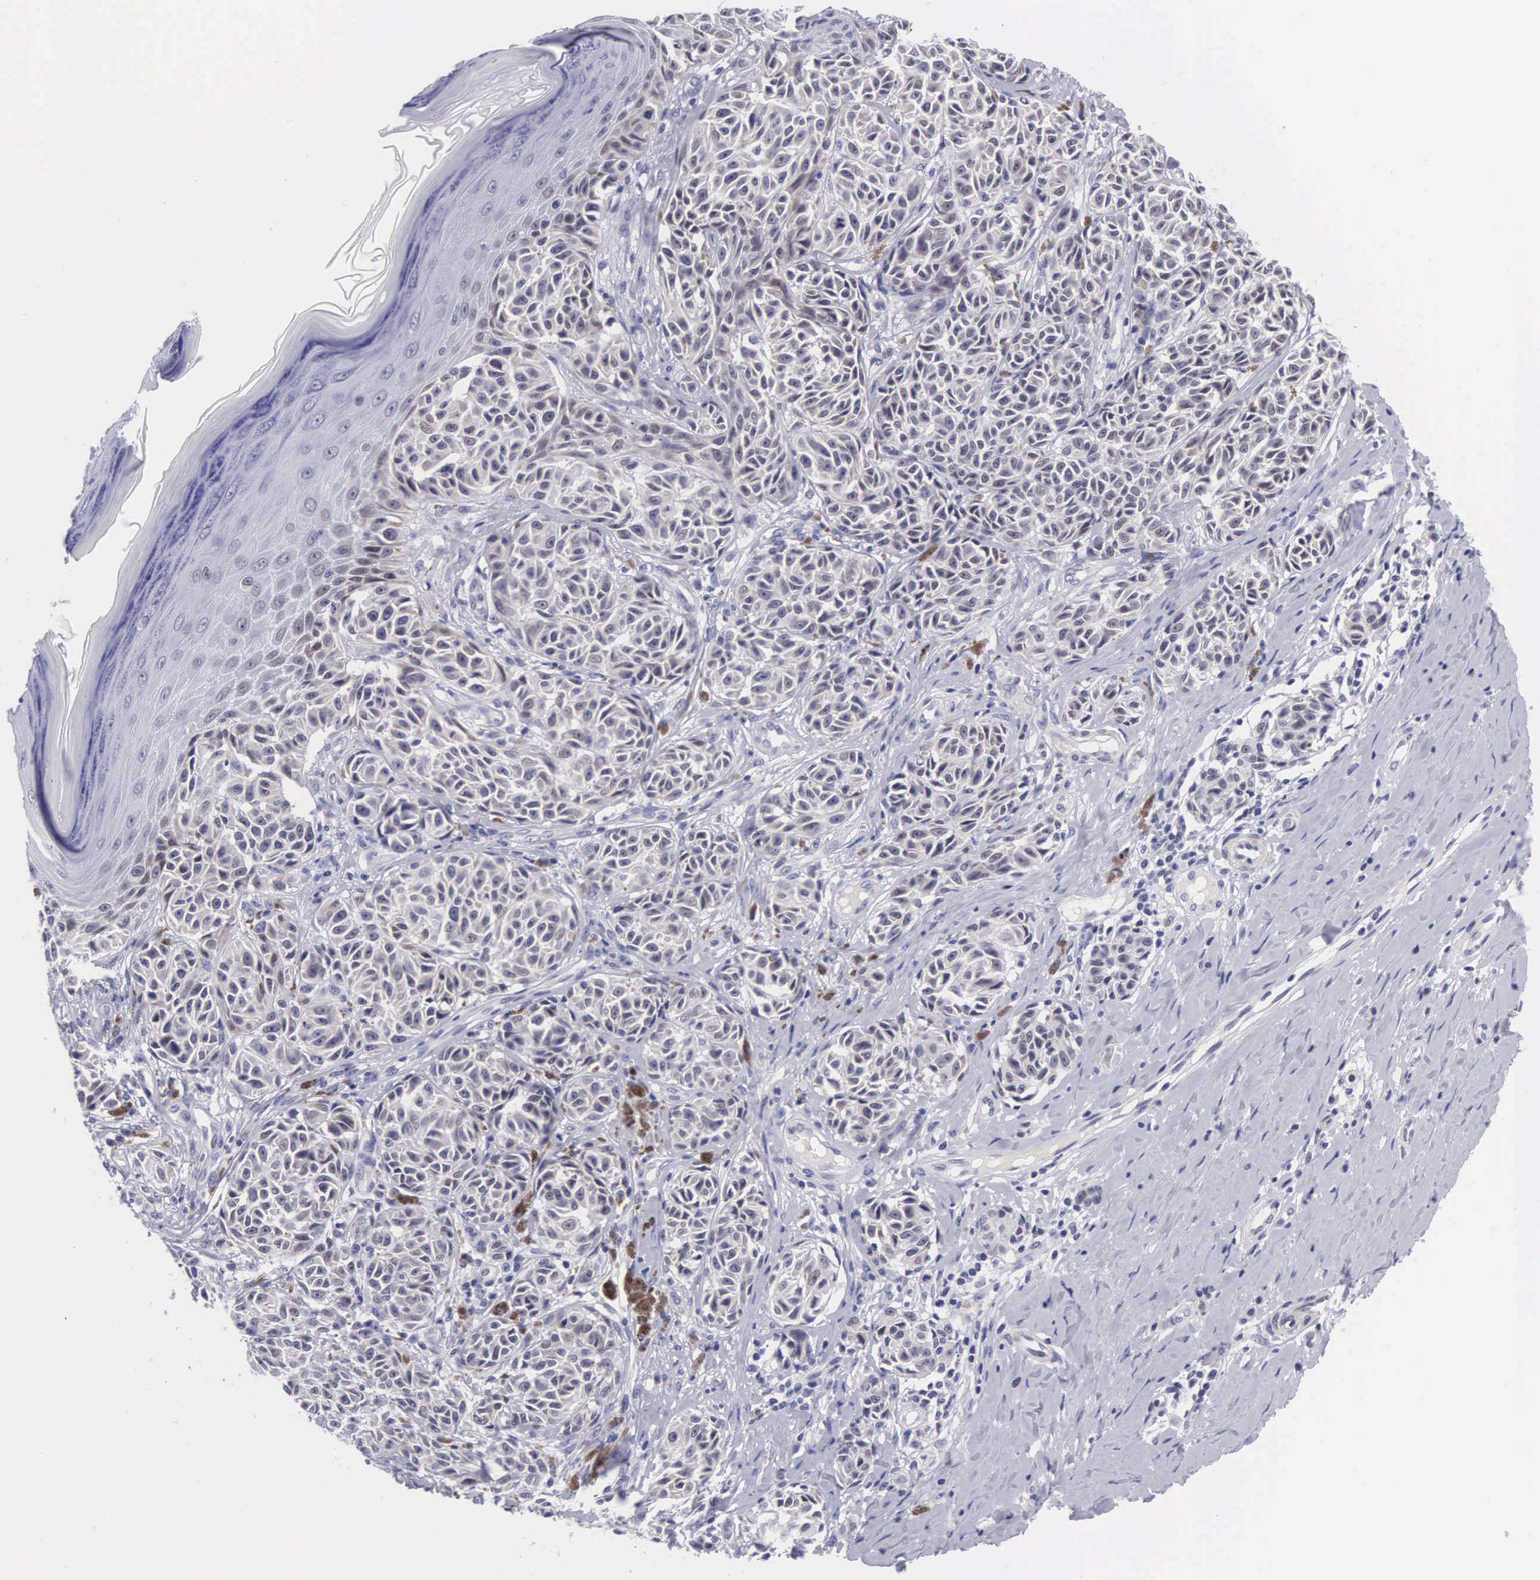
{"staining": {"intensity": "negative", "quantity": "none", "location": "none"}, "tissue": "melanoma", "cell_type": "Tumor cells", "image_type": "cancer", "snomed": [{"axis": "morphology", "description": "Malignant melanoma, NOS"}, {"axis": "topography", "description": "Skin"}], "caption": "Immunohistochemistry histopathology image of melanoma stained for a protein (brown), which reveals no positivity in tumor cells.", "gene": "SOX11", "patient": {"sex": "male", "age": 49}}